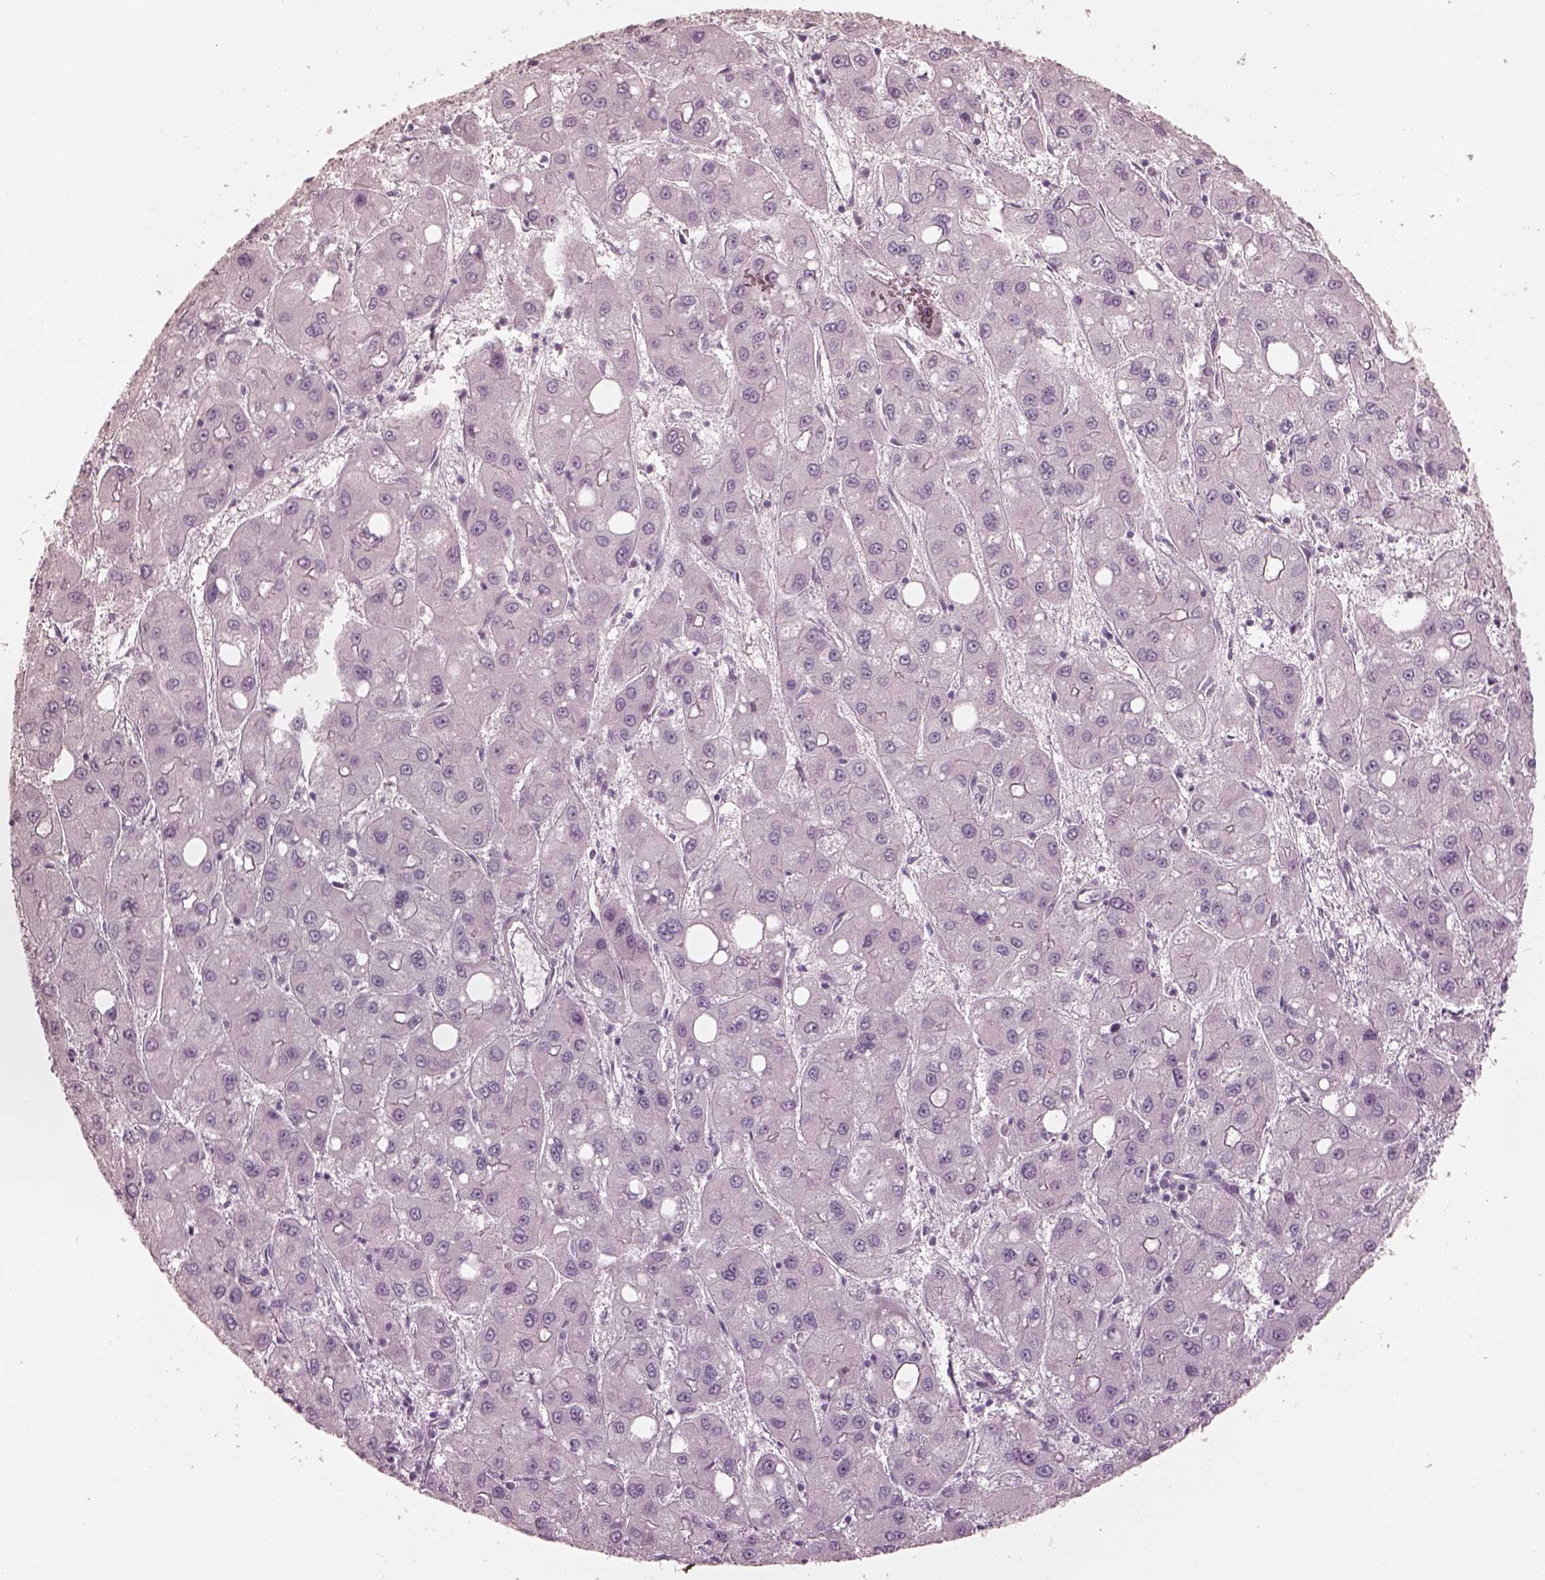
{"staining": {"intensity": "negative", "quantity": "none", "location": "none"}, "tissue": "liver cancer", "cell_type": "Tumor cells", "image_type": "cancer", "snomed": [{"axis": "morphology", "description": "Carcinoma, Hepatocellular, NOS"}, {"axis": "topography", "description": "Liver"}], "caption": "The immunohistochemistry image has no significant staining in tumor cells of liver hepatocellular carcinoma tissue.", "gene": "RAB3C", "patient": {"sex": "male", "age": 73}}